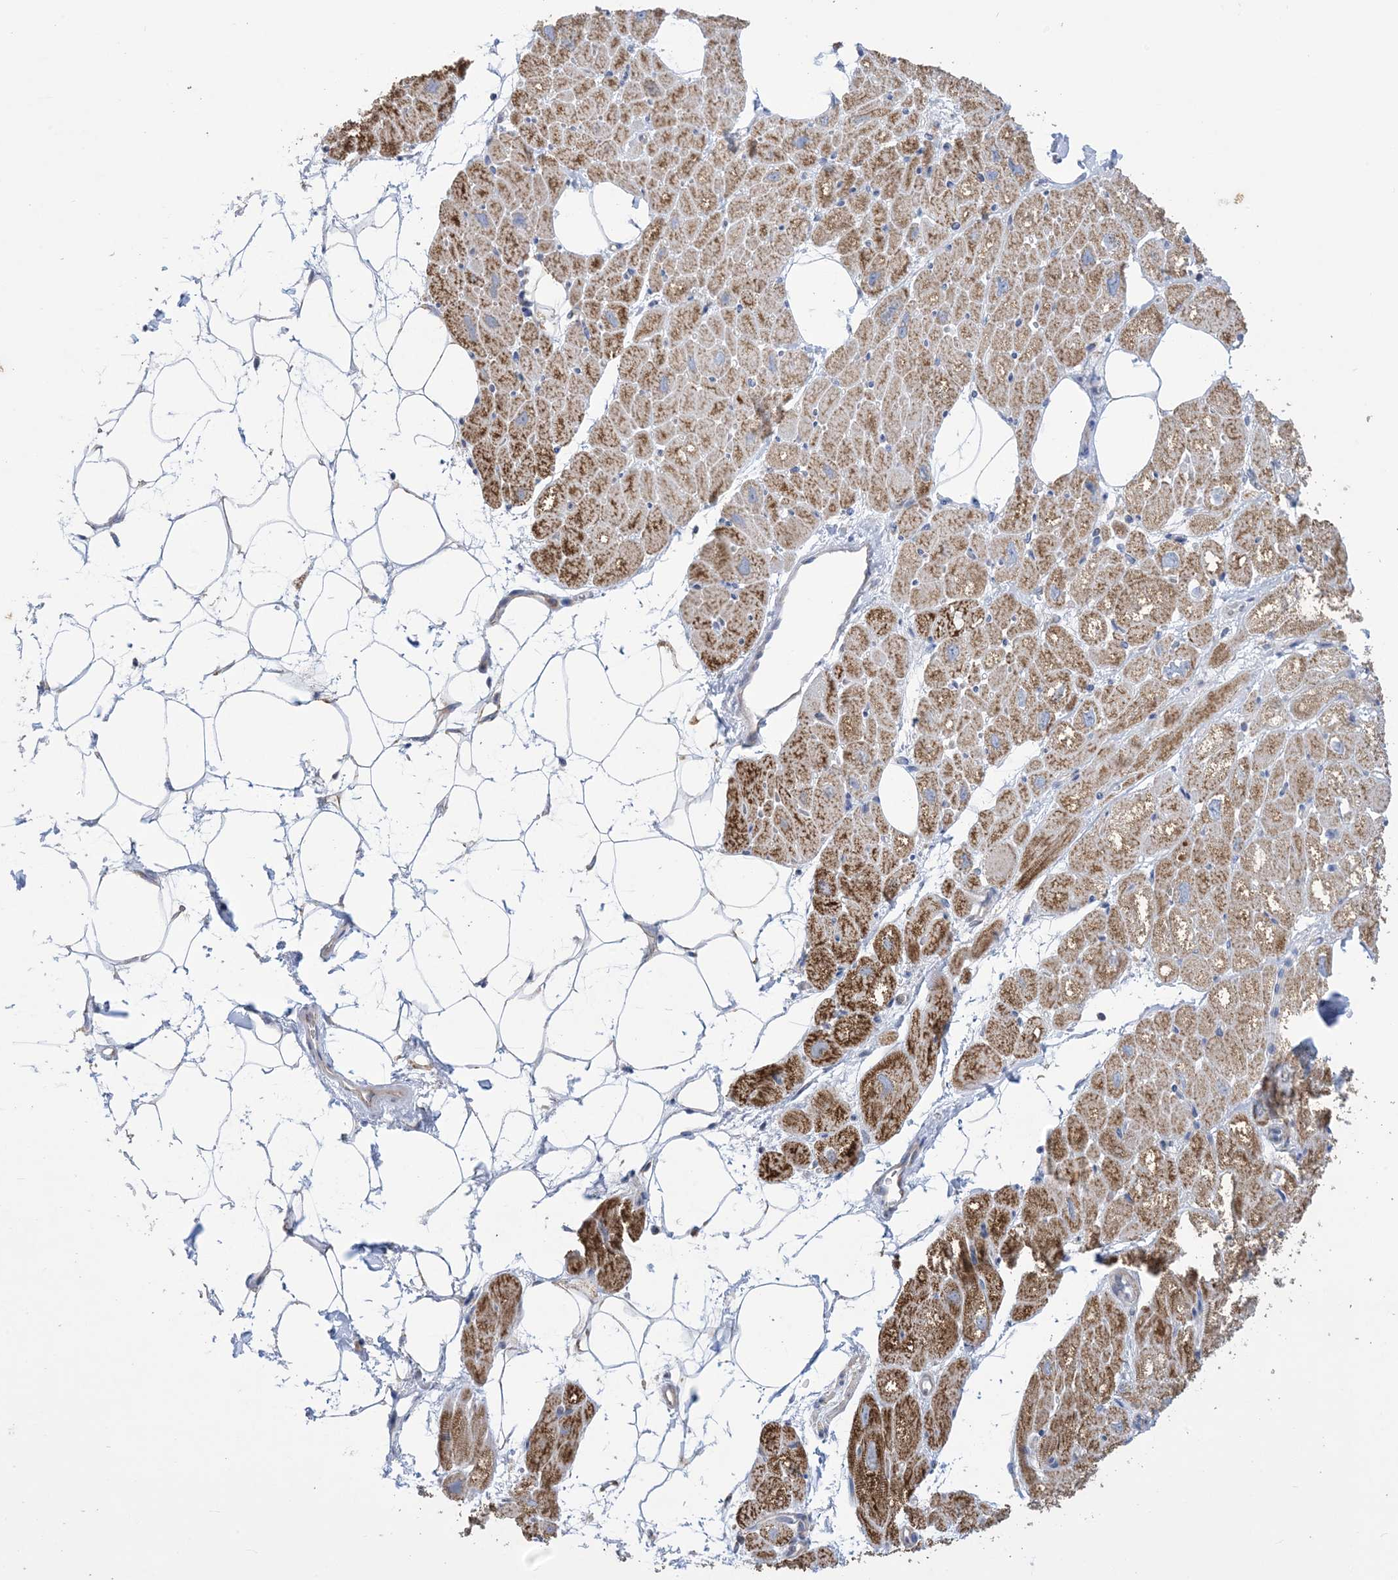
{"staining": {"intensity": "moderate", "quantity": "25%-75%", "location": "cytoplasmic/membranous"}, "tissue": "heart muscle", "cell_type": "Cardiomyocytes", "image_type": "normal", "snomed": [{"axis": "morphology", "description": "Normal tissue, NOS"}, {"axis": "topography", "description": "Heart"}], "caption": "Heart muscle stained for a protein (brown) exhibits moderate cytoplasmic/membranous positive expression in about 25%-75% of cardiomyocytes.", "gene": "CLEC16A", "patient": {"sex": "male", "age": 50}}